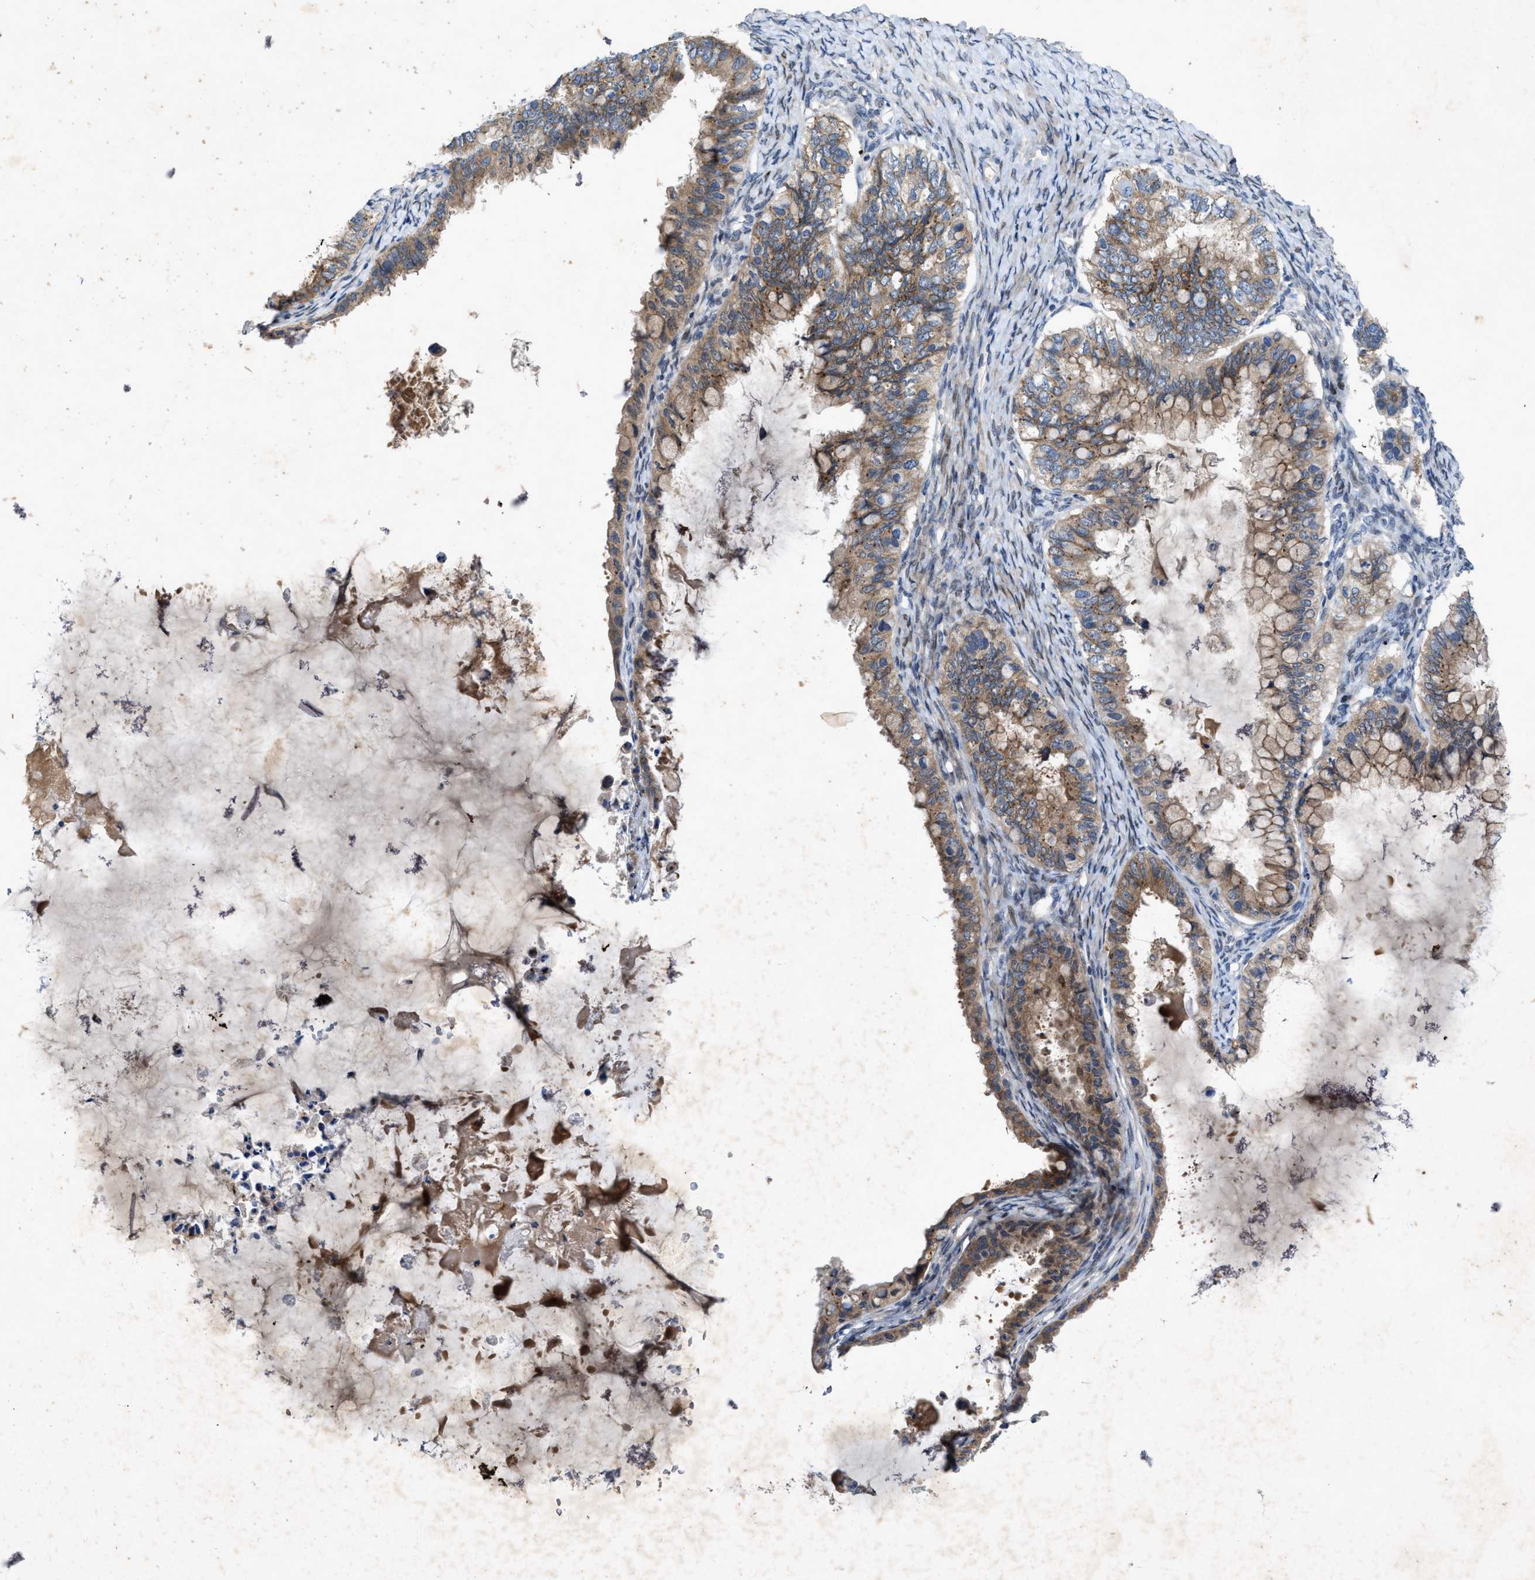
{"staining": {"intensity": "moderate", "quantity": ">75%", "location": "cytoplasmic/membranous"}, "tissue": "ovarian cancer", "cell_type": "Tumor cells", "image_type": "cancer", "snomed": [{"axis": "morphology", "description": "Cystadenocarcinoma, mucinous, NOS"}, {"axis": "topography", "description": "Ovary"}], "caption": "Immunohistochemical staining of ovarian cancer displays moderate cytoplasmic/membranous protein positivity in about >75% of tumor cells.", "gene": "URGCP", "patient": {"sex": "female", "age": 80}}